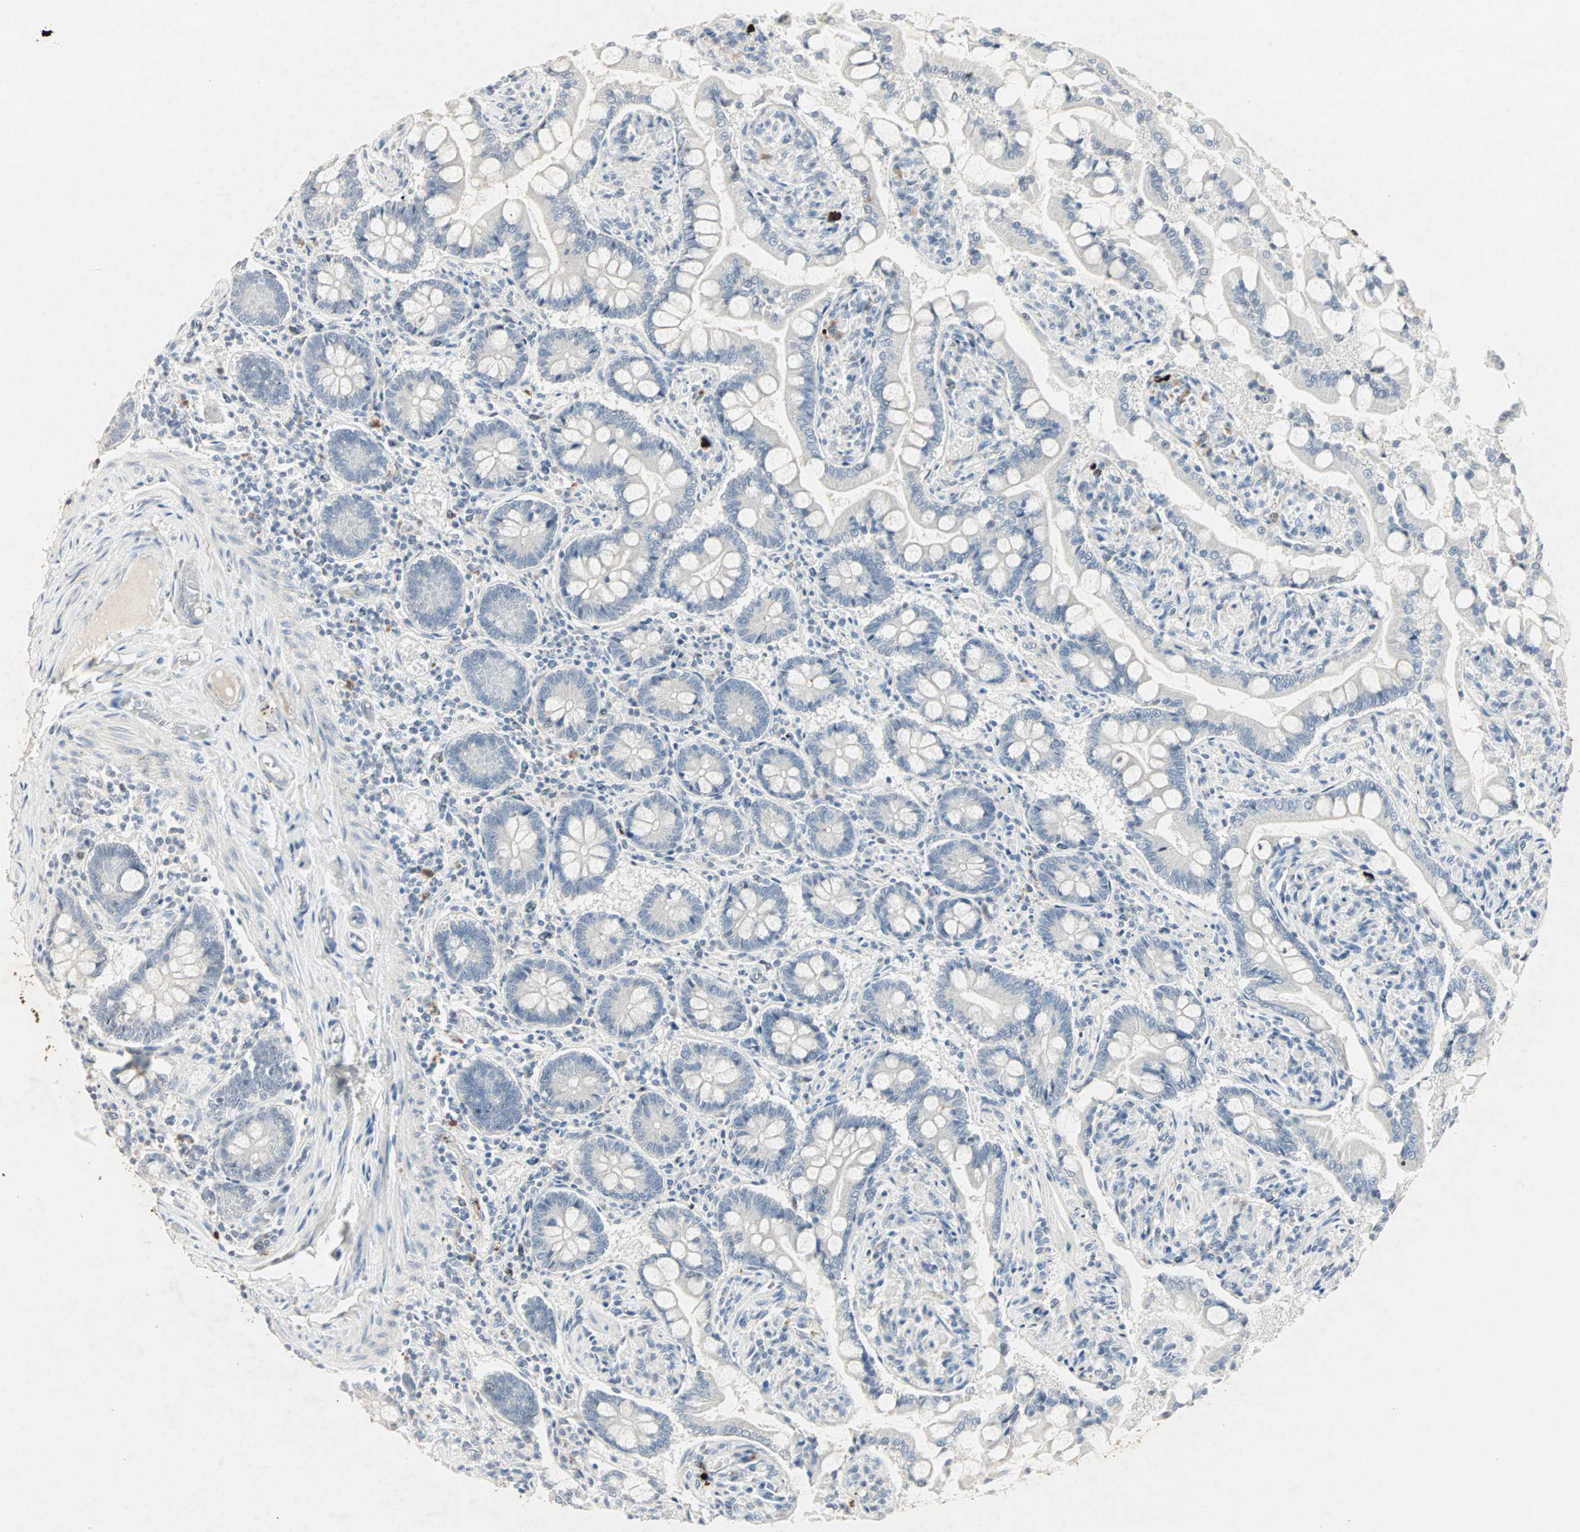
{"staining": {"intensity": "strong", "quantity": "<25%", "location": "cytoplasmic/membranous"}, "tissue": "small intestine", "cell_type": "Glandular cells", "image_type": "normal", "snomed": [{"axis": "morphology", "description": "Normal tissue, NOS"}, {"axis": "topography", "description": "Small intestine"}], "caption": "This micrograph displays immunohistochemistry staining of benign human small intestine, with medium strong cytoplasmic/membranous staining in approximately <25% of glandular cells.", "gene": "CEACAM6", "patient": {"sex": "male", "age": 41}}